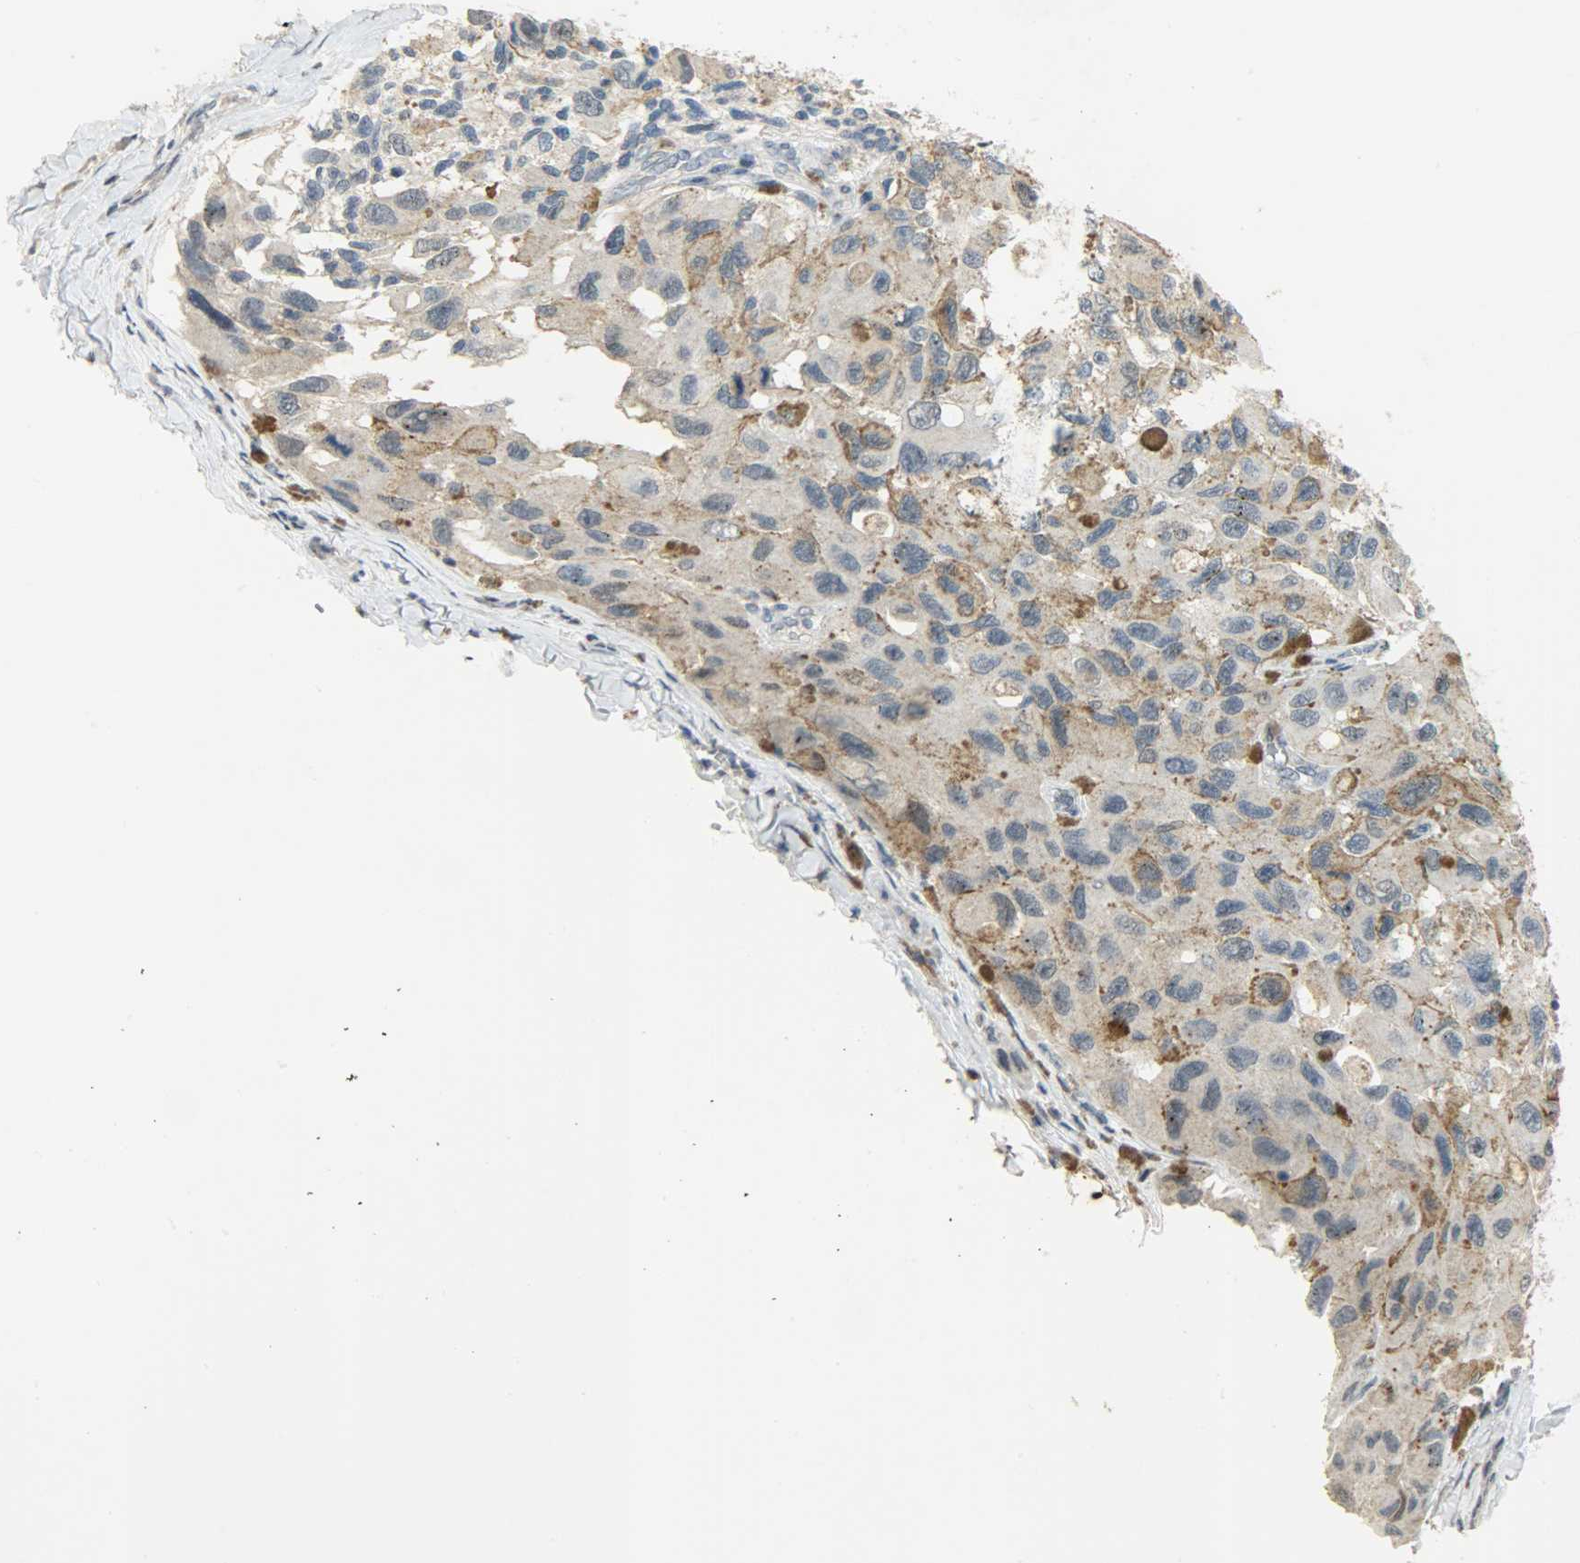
{"staining": {"intensity": "moderate", "quantity": "25%-75%", "location": "cytoplasmic/membranous"}, "tissue": "melanoma", "cell_type": "Tumor cells", "image_type": "cancer", "snomed": [{"axis": "morphology", "description": "Malignant melanoma, NOS"}, {"axis": "topography", "description": "Skin"}], "caption": "IHC of melanoma exhibits medium levels of moderate cytoplasmic/membranous staining in approximately 25%-75% of tumor cells. (brown staining indicates protein expression, while blue staining denotes nuclei).", "gene": "DNAJB6", "patient": {"sex": "female", "age": 73}}